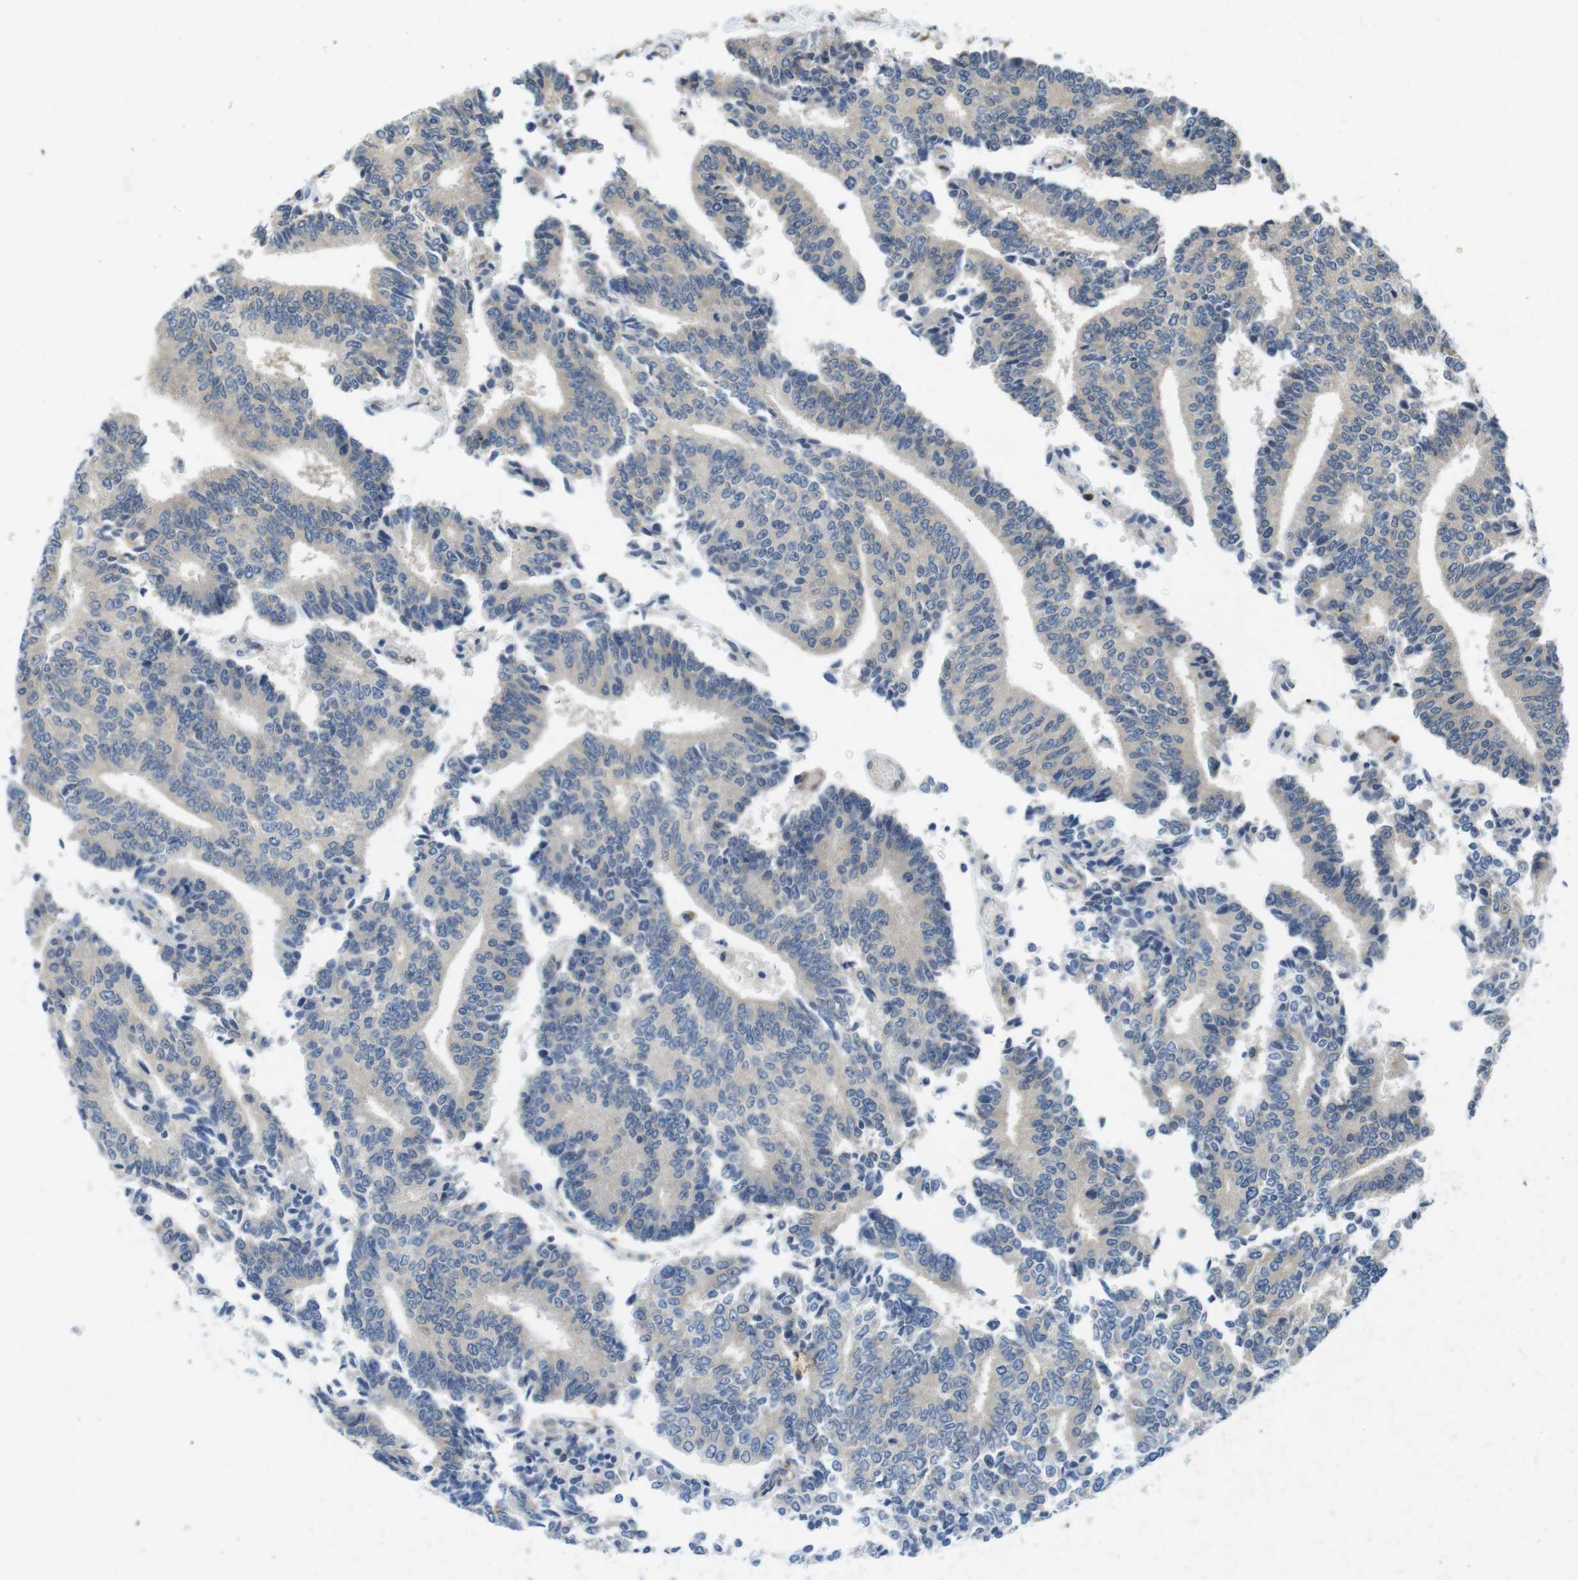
{"staining": {"intensity": "negative", "quantity": "none", "location": "none"}, "tissue": "prostate cancer", "cell_type": "Tumor cells", "image_type": "cancer", "snomed": [{"axis": "morphology", "description": "Normal tissue, NOS"}, {"axis": "morphology", "description": "Adenocarcinoma, High grade"}, {"axis": "topography", "description": "Prostate"}, {"axis": "topography", "description": "Seminal veicle"}], "caption": "A high-resolution photomicrograph shows immunohistochemistry (IHC) staining of prostate cancer (high-grade adenocarcinoma), which exhibits no significant positivity in tumor cells.", "gene": "FLCN", "patient": {"sex": "male", "age": 55}}